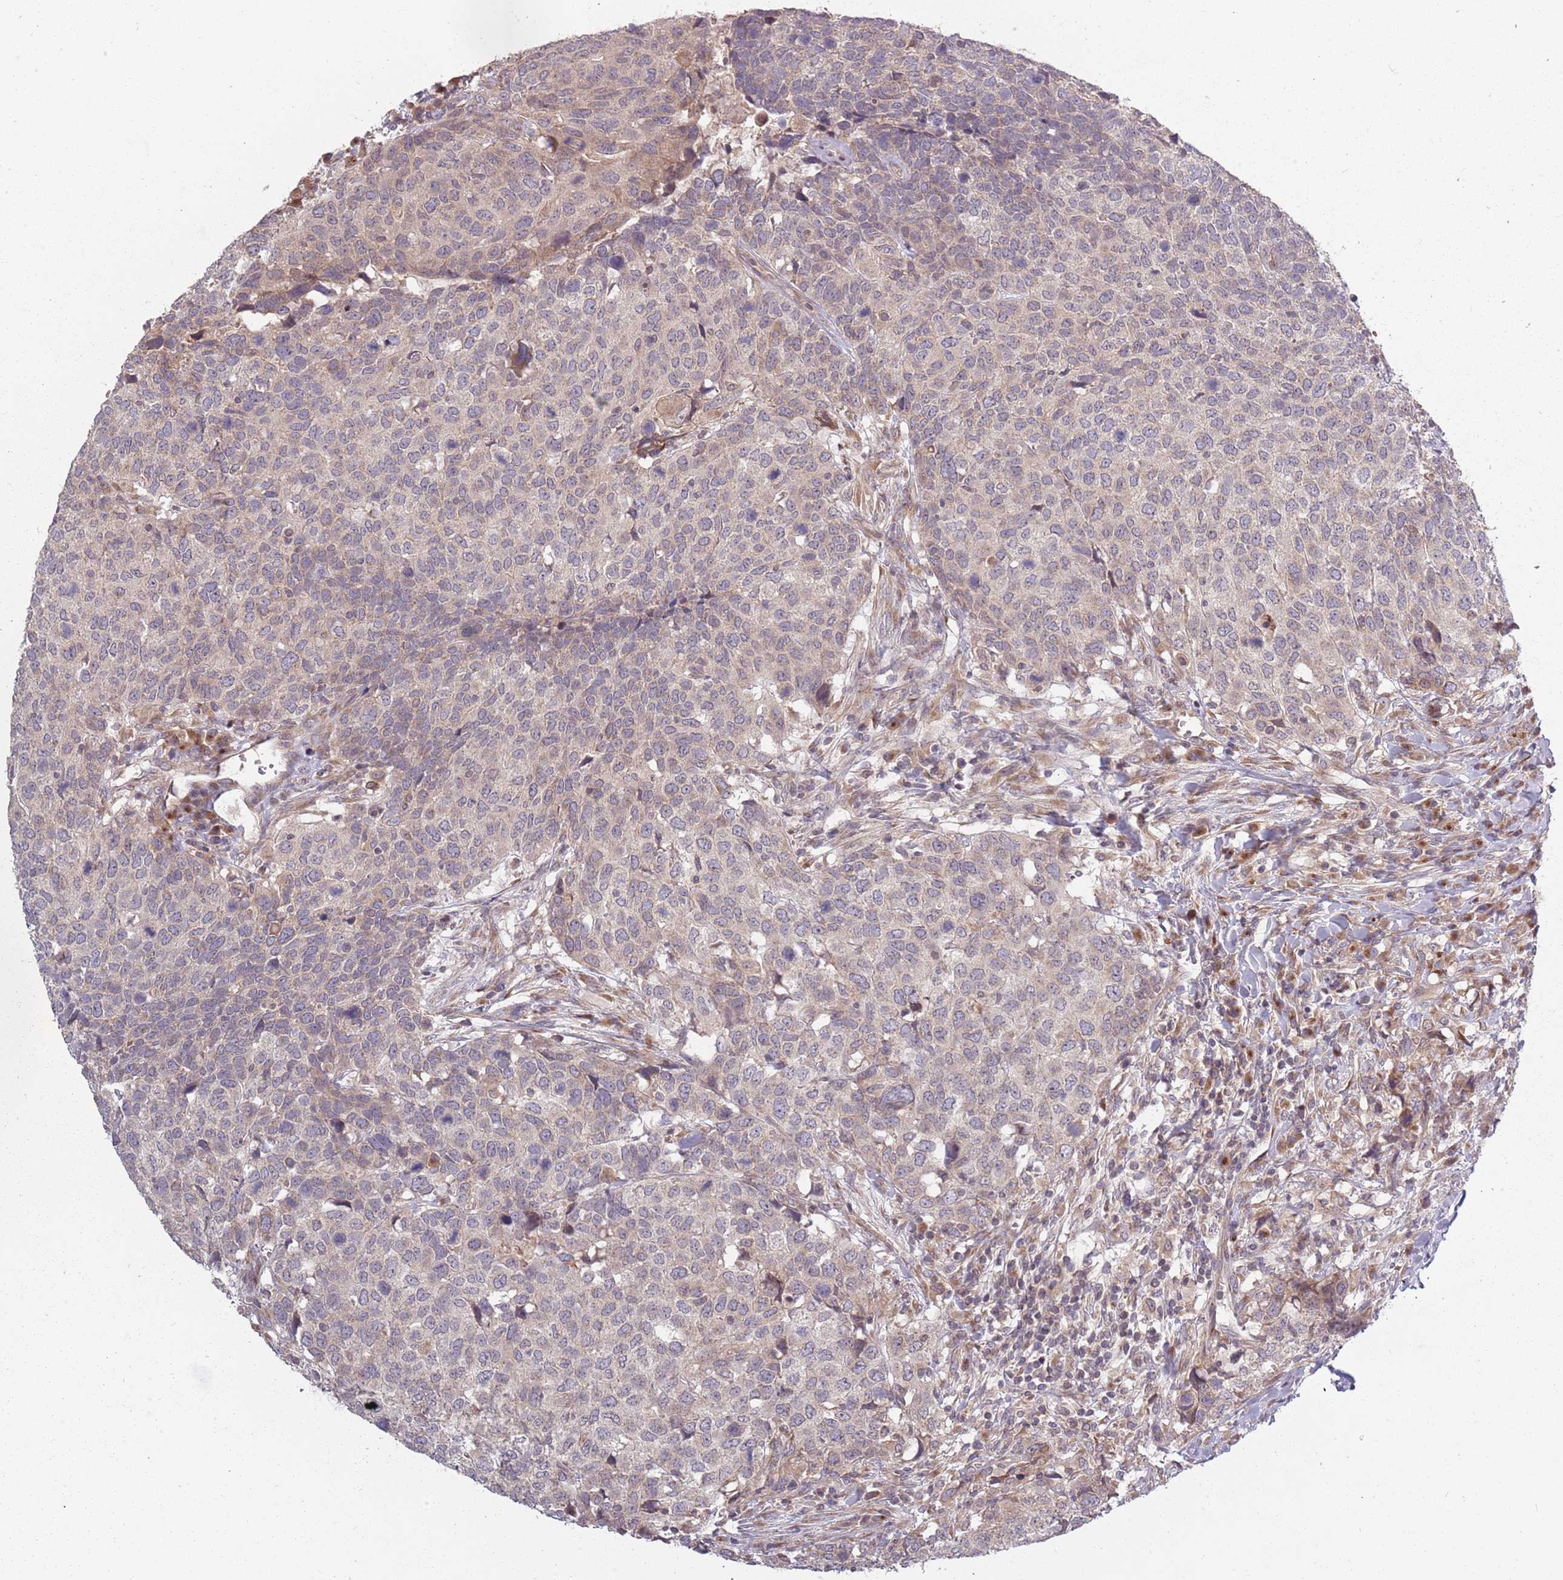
{"staining": {"intensity": "weak", "quantity": "<25%", "location": "cytoplasmic/membranous"}, "tissue": "head and neck cancer", "cell_type": "Tumor cells", "image_type": "cancer", "snomed": [{"axis": "morphology", "description": "Normal tissue, NOS"}, {"axis": "morphology", "description": "Squamous cell carcinoma, NOS"}, {"axis": "topography", "description": "Skeletal muscle"}, {"axis": "topography", "description": "Vascular tissue"}, {"axis": "topography", "description": "Peripheral nerve tissue"}, {"axis": "topography", "description": "Head-Neck"}], "caption": "An immunohistochemistry histopathology image of head and neck cancer (squamous cell carcinoma) is shown. There is no staining in tumor cells of head and neck cancer (squamous cell carcinoma).", "gene": "PLD6", "patient": {"sex": "male", "age": 66}}